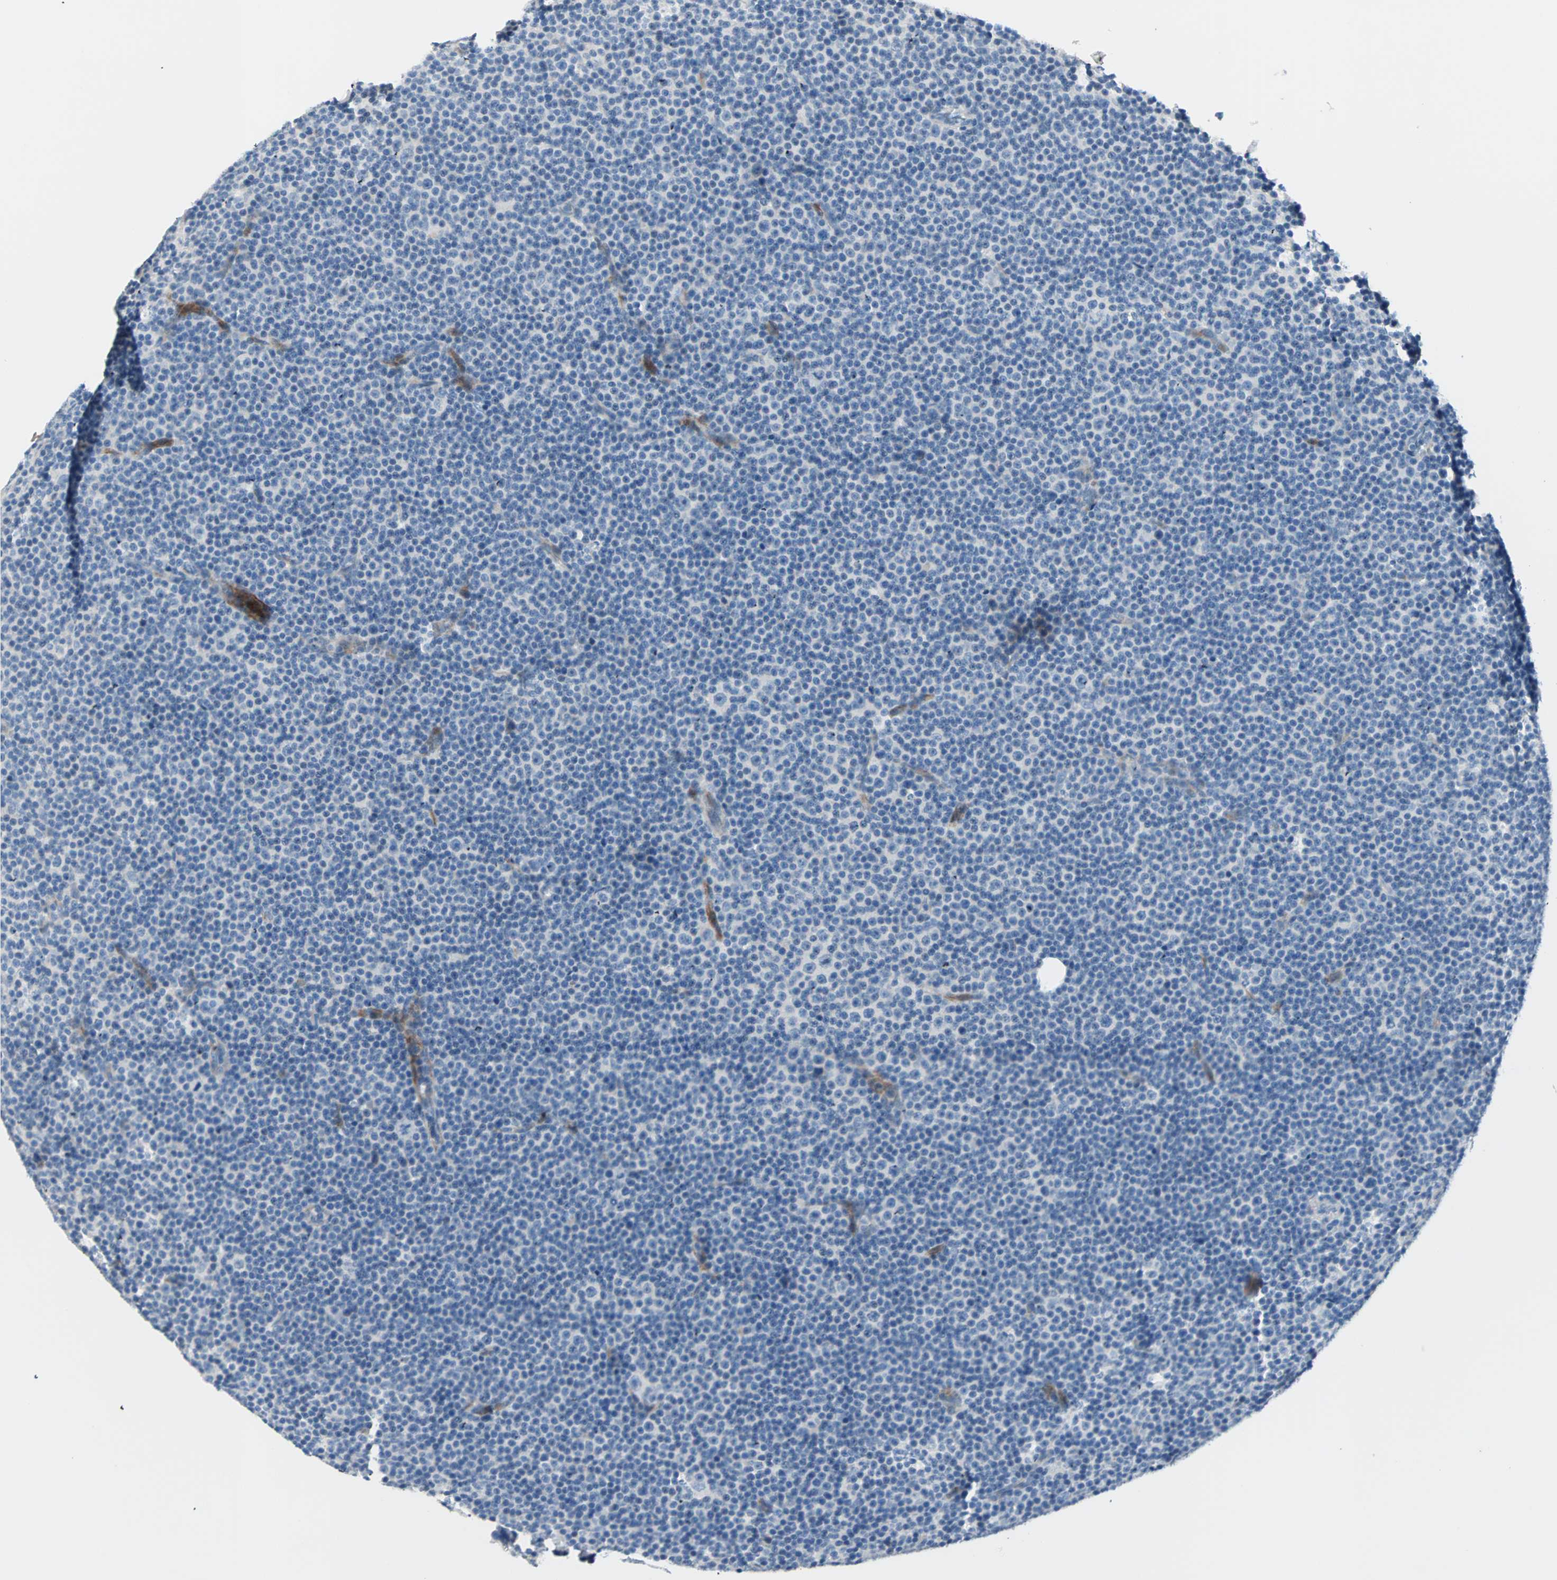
{"staining": {"intensity": "negative", "quantity": "none", "location": "none"}, "tissue": "lymphoma", "cell_type": "Tumor cells", "image_type": "cancer", "snomed": [{"axis": "morphology", "description": "Malignant lymphoma, non-Hodgkin's type, Low grade"}, {"axis": "topography", "description": "Lymph node"}], "caption": "DAB immunohistochemical staining of human lymphoma exhibits no significant staining in tumor cells. (DAB (3,3'-diaminobenzidine) immunohistochemistry (IHC), high magnification).", "gene": "NEFH", "patient": {"sex": "female", "age": 67}}